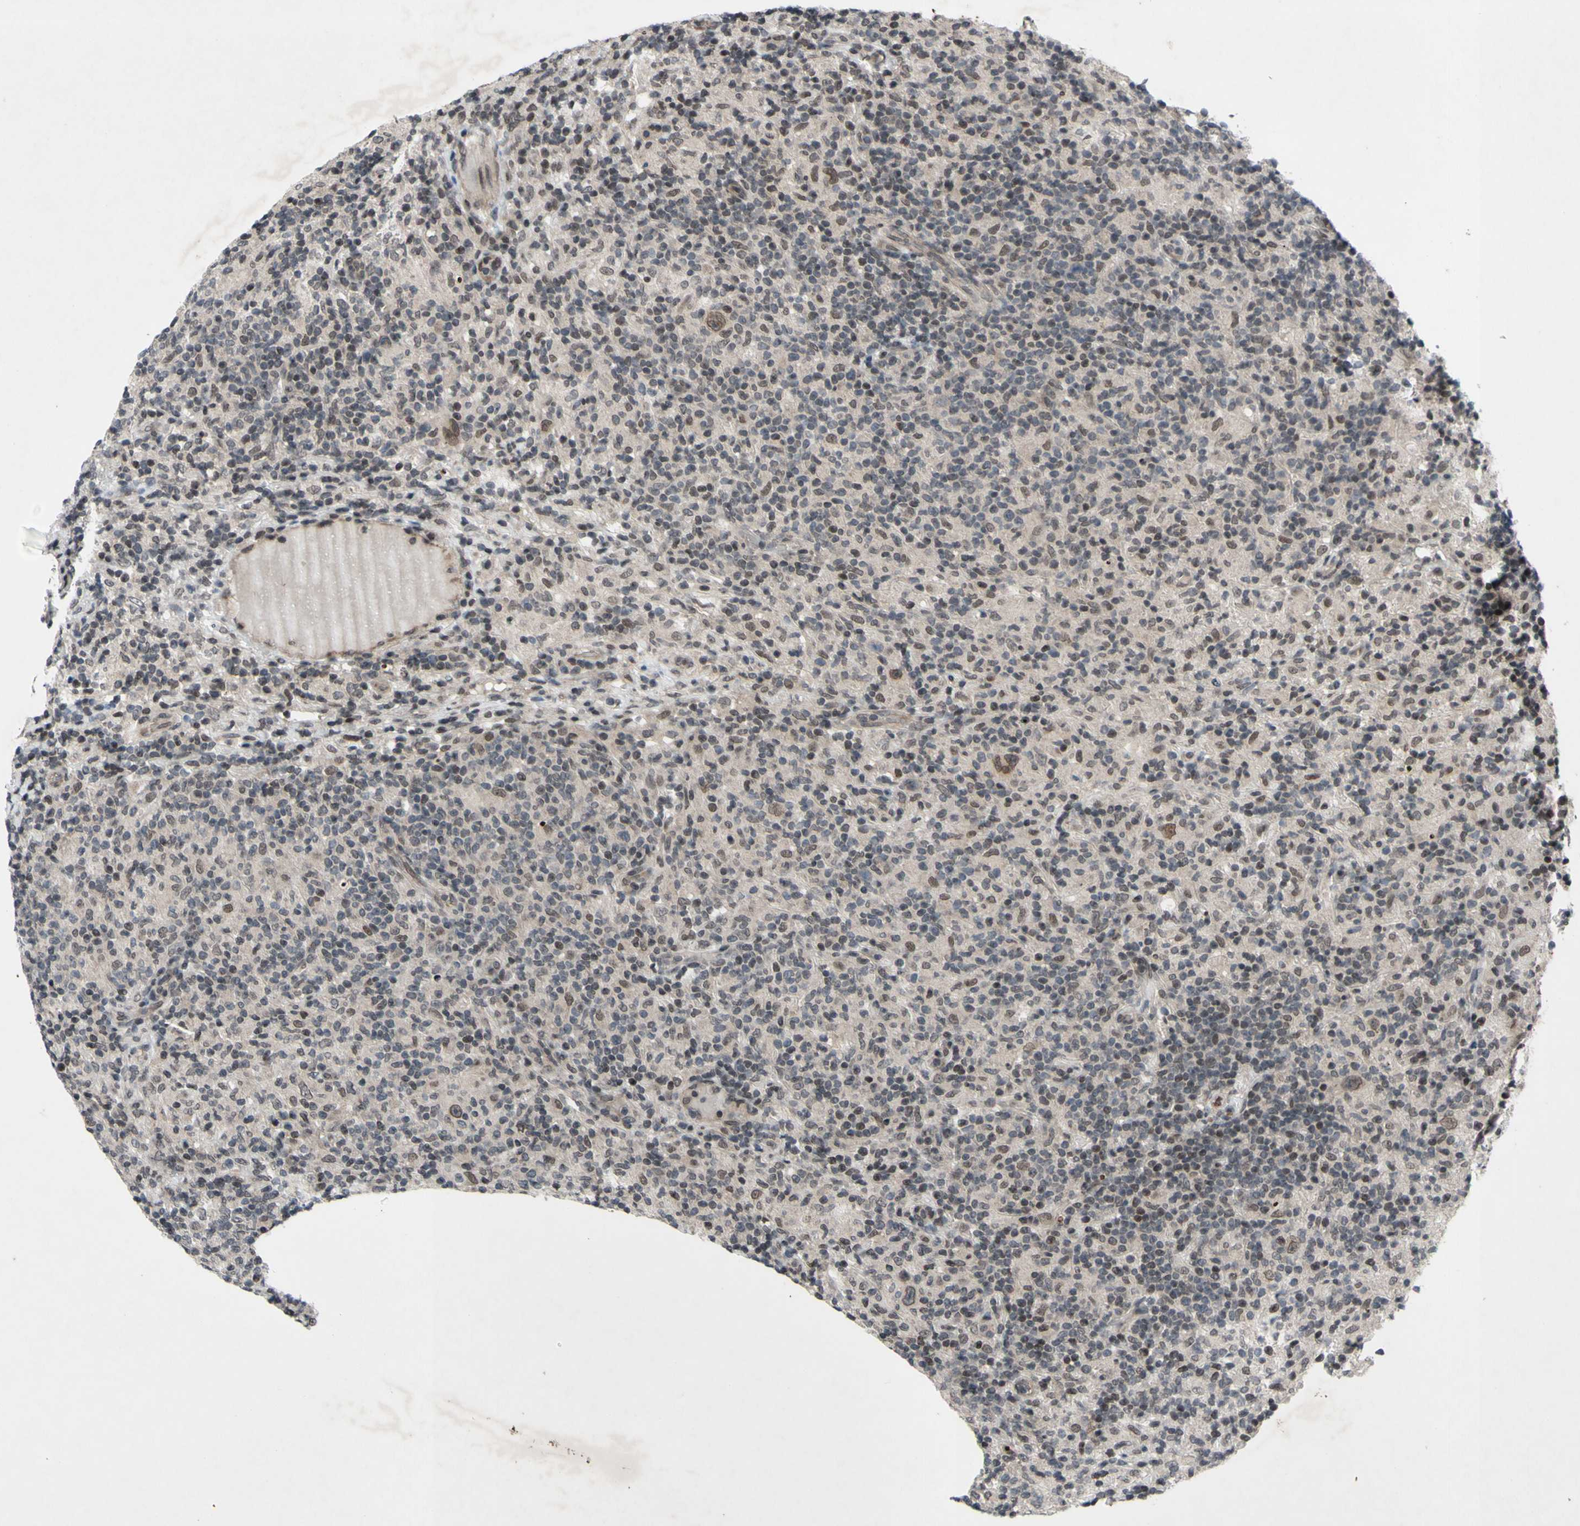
{"staining": {"intensity": "moderate", "quantity": ">75%", "location": "nuclear"}, "tissue": "lymphoma", "cell_type": "Tumor cells", "image_type": "cancer", "snomed": [{"axis": "morphology", "description": "Hodgkin's disease, NOS"}, {"axis": "topography", "description": "Lymph node"}], "caption": "This is an image of IHC staining of lymphoma, which shows moderate expression in the nuclear of tumor cells.", "gene": "XPO1", "patient": {"sex": "male", "age": 70}}